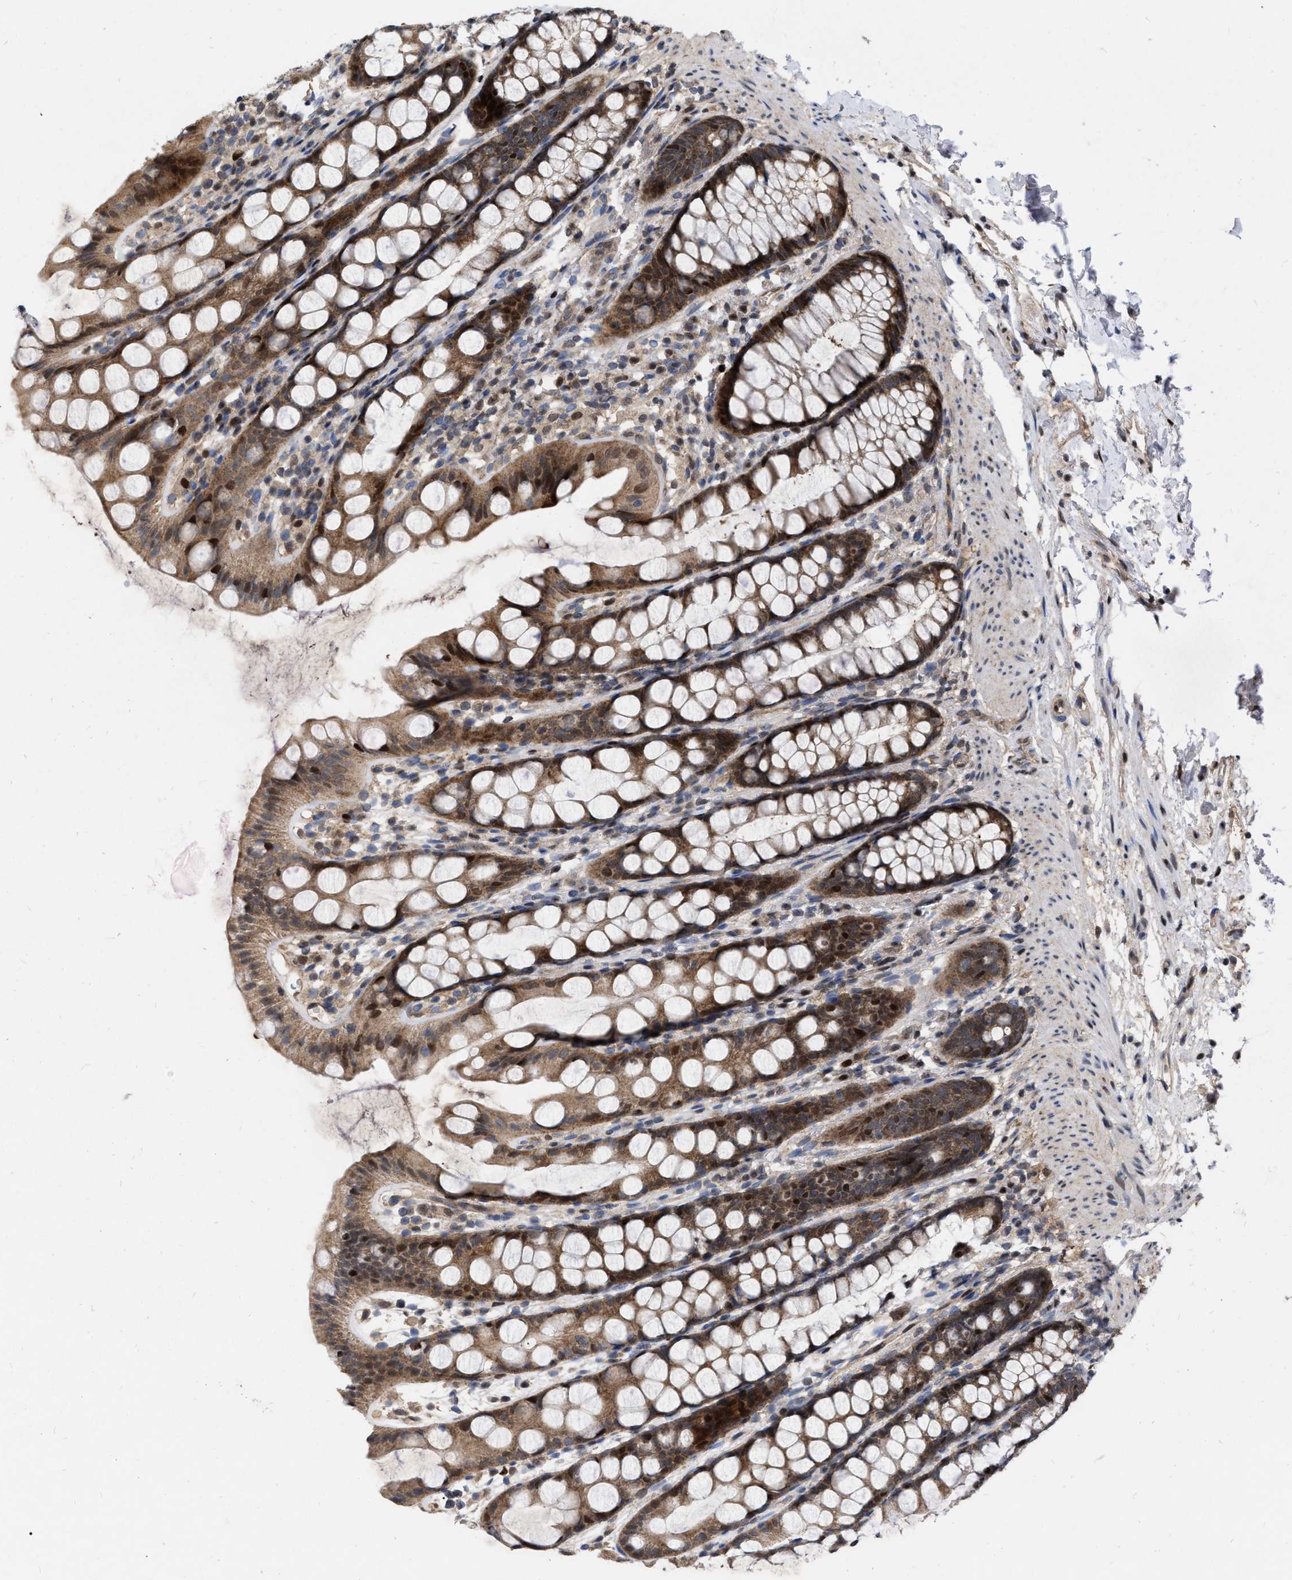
{"staining": {"intensity": "moderate", "quantity": ">75%", "location": "cytoplasmic/membranous,nuclear"}, "tissue": "rectum", "cell_type": "Glandular cells", "image_type": "normal", "snomed": [{"axis": "morphology", "description": "Normal tissue, NOS"}, {"axis": "topography", "description": "Rectum"}], "caption": "Immunohistochemical staining of normal rectum displays moderate cytoplasmic/membranous,nuclear protein expression in about >75% of glandular cells.", "gene": "MDM4", "patient": {"sex": "female", "age": 65}}